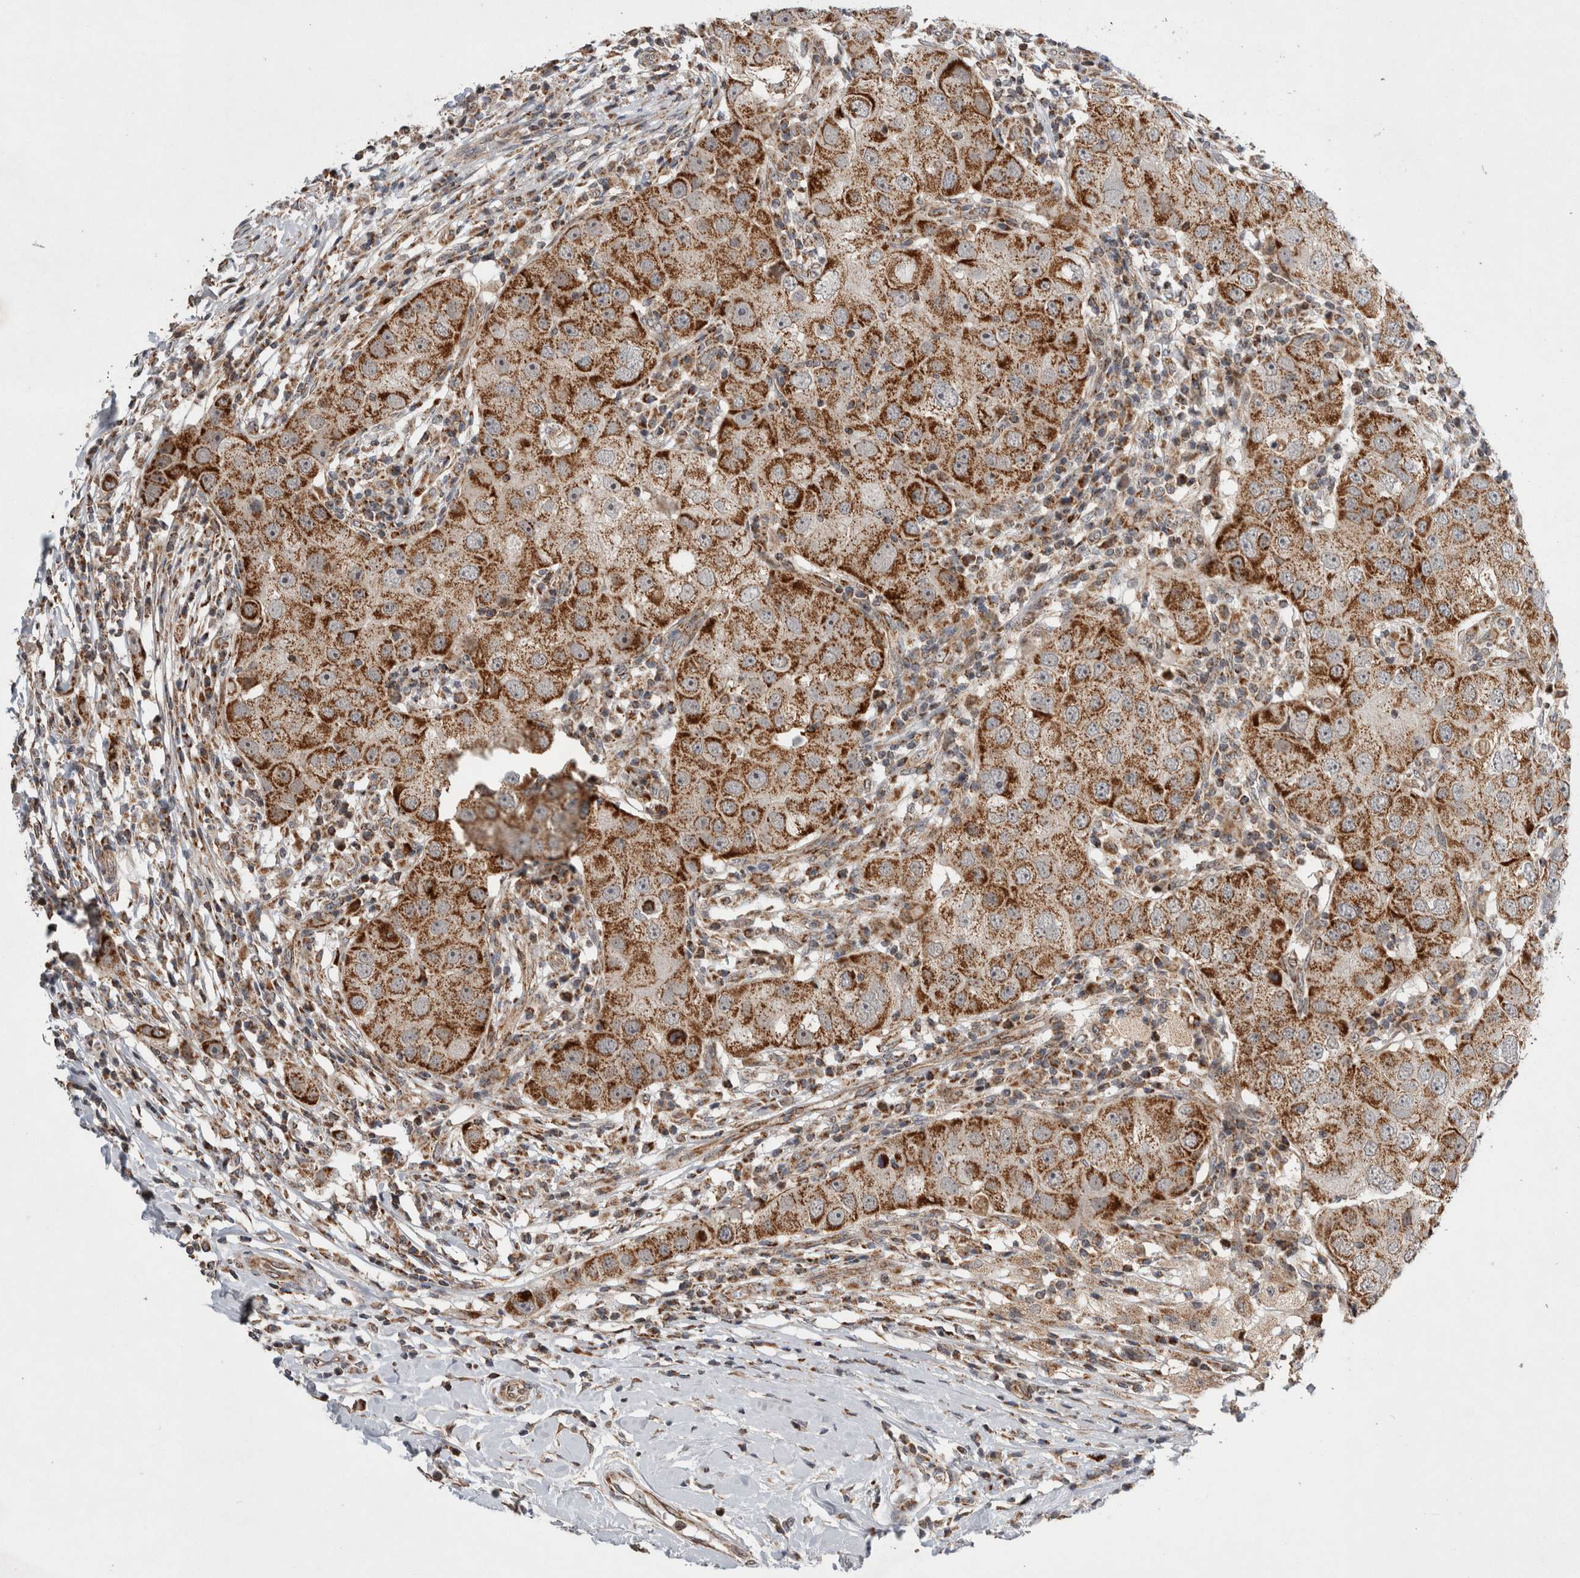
{"staining": {"intensity": "strong", "quantity": ">75%", "location": "cytoplasmic/membranous"}, "tissue": "breast cancer", "cell_type": "Tumor cells", "image_type": "cancer", "snomed": [{"axis": "morphology", "description": "Duct carcinoma"}, {"axis": "topography", "description": "Breast"}], "caption": "Strong cytoplasmic/membranous staining is seen in about >75% of tumor cells in breast cancer (intraductal carcinoma). Immunohistochemistry (ihc) stains the protein of interest in brown and the nuclei are stained blue.", "gene": "MRPL37", "patient": {"sex": "female", "age": 27}}